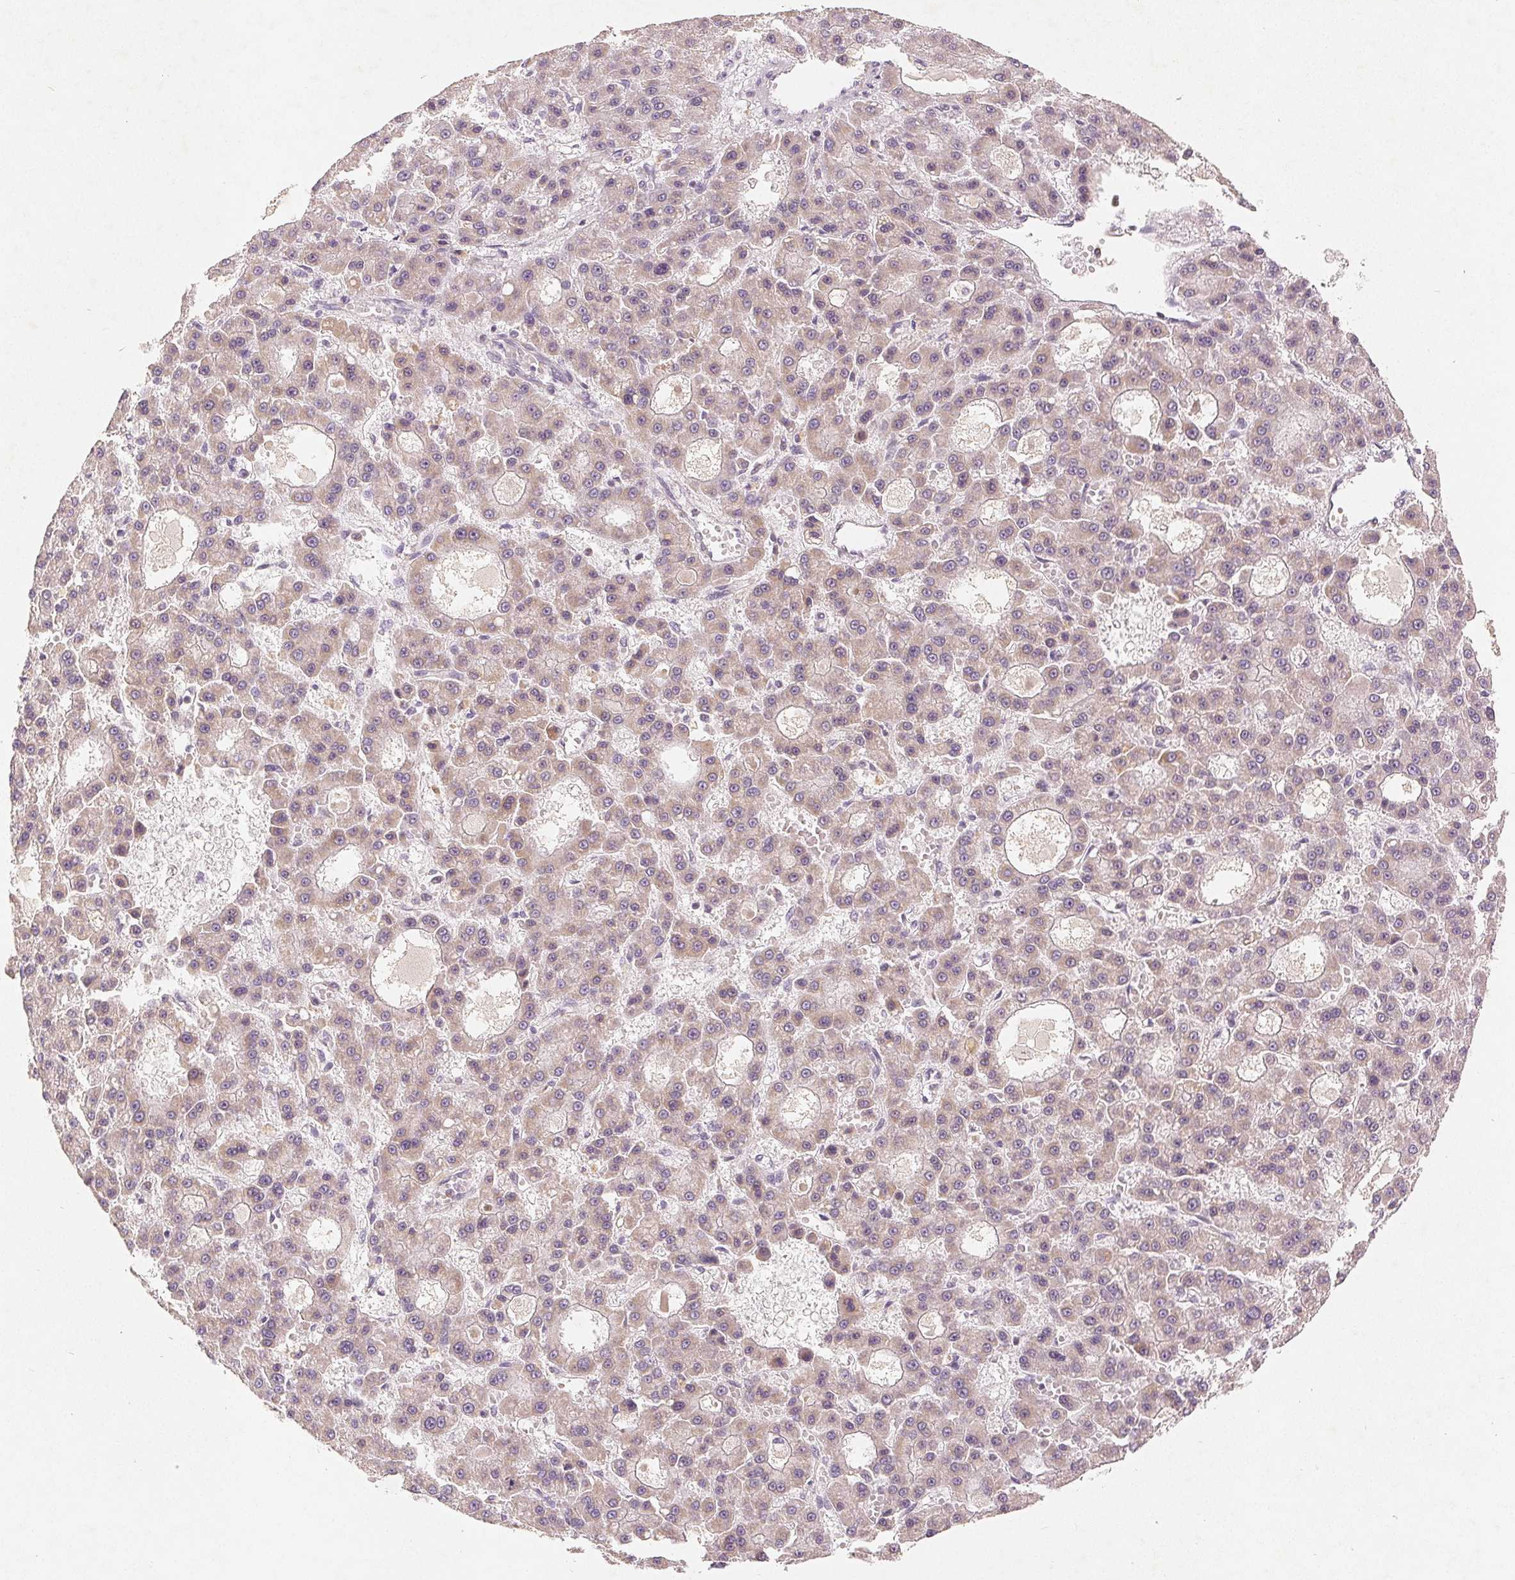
{"staining": {"intensity": "weak", "quantity": ">75%", "location": "cytoplasmic/membranous"}, "tissue": "liver cancer", "cell_type": "Tumor cells", "image_type": "cancer", "snomed": [{"axis": "morphology", "description": "Carcinoma, Hepatocellular, NOS"}, {"axis": "topography", "description": "Liver"}], "caption": "Immunohistochemistry staining of liver cancer (hepatocellular carcinoma), which reveals low levels of weak cytoplasmic/membranous expression in approximately >75% of tumor cells indicating weak cytoplasmic/membranous protein staining. The staining was performed using DAB (3,3'-diaminobenzidine) (brown) for protein detection and nuclei were counterstained in hematoxylin (blue).", "gene": "GHITM", "patient": {"sex": "male", "age": 70}}